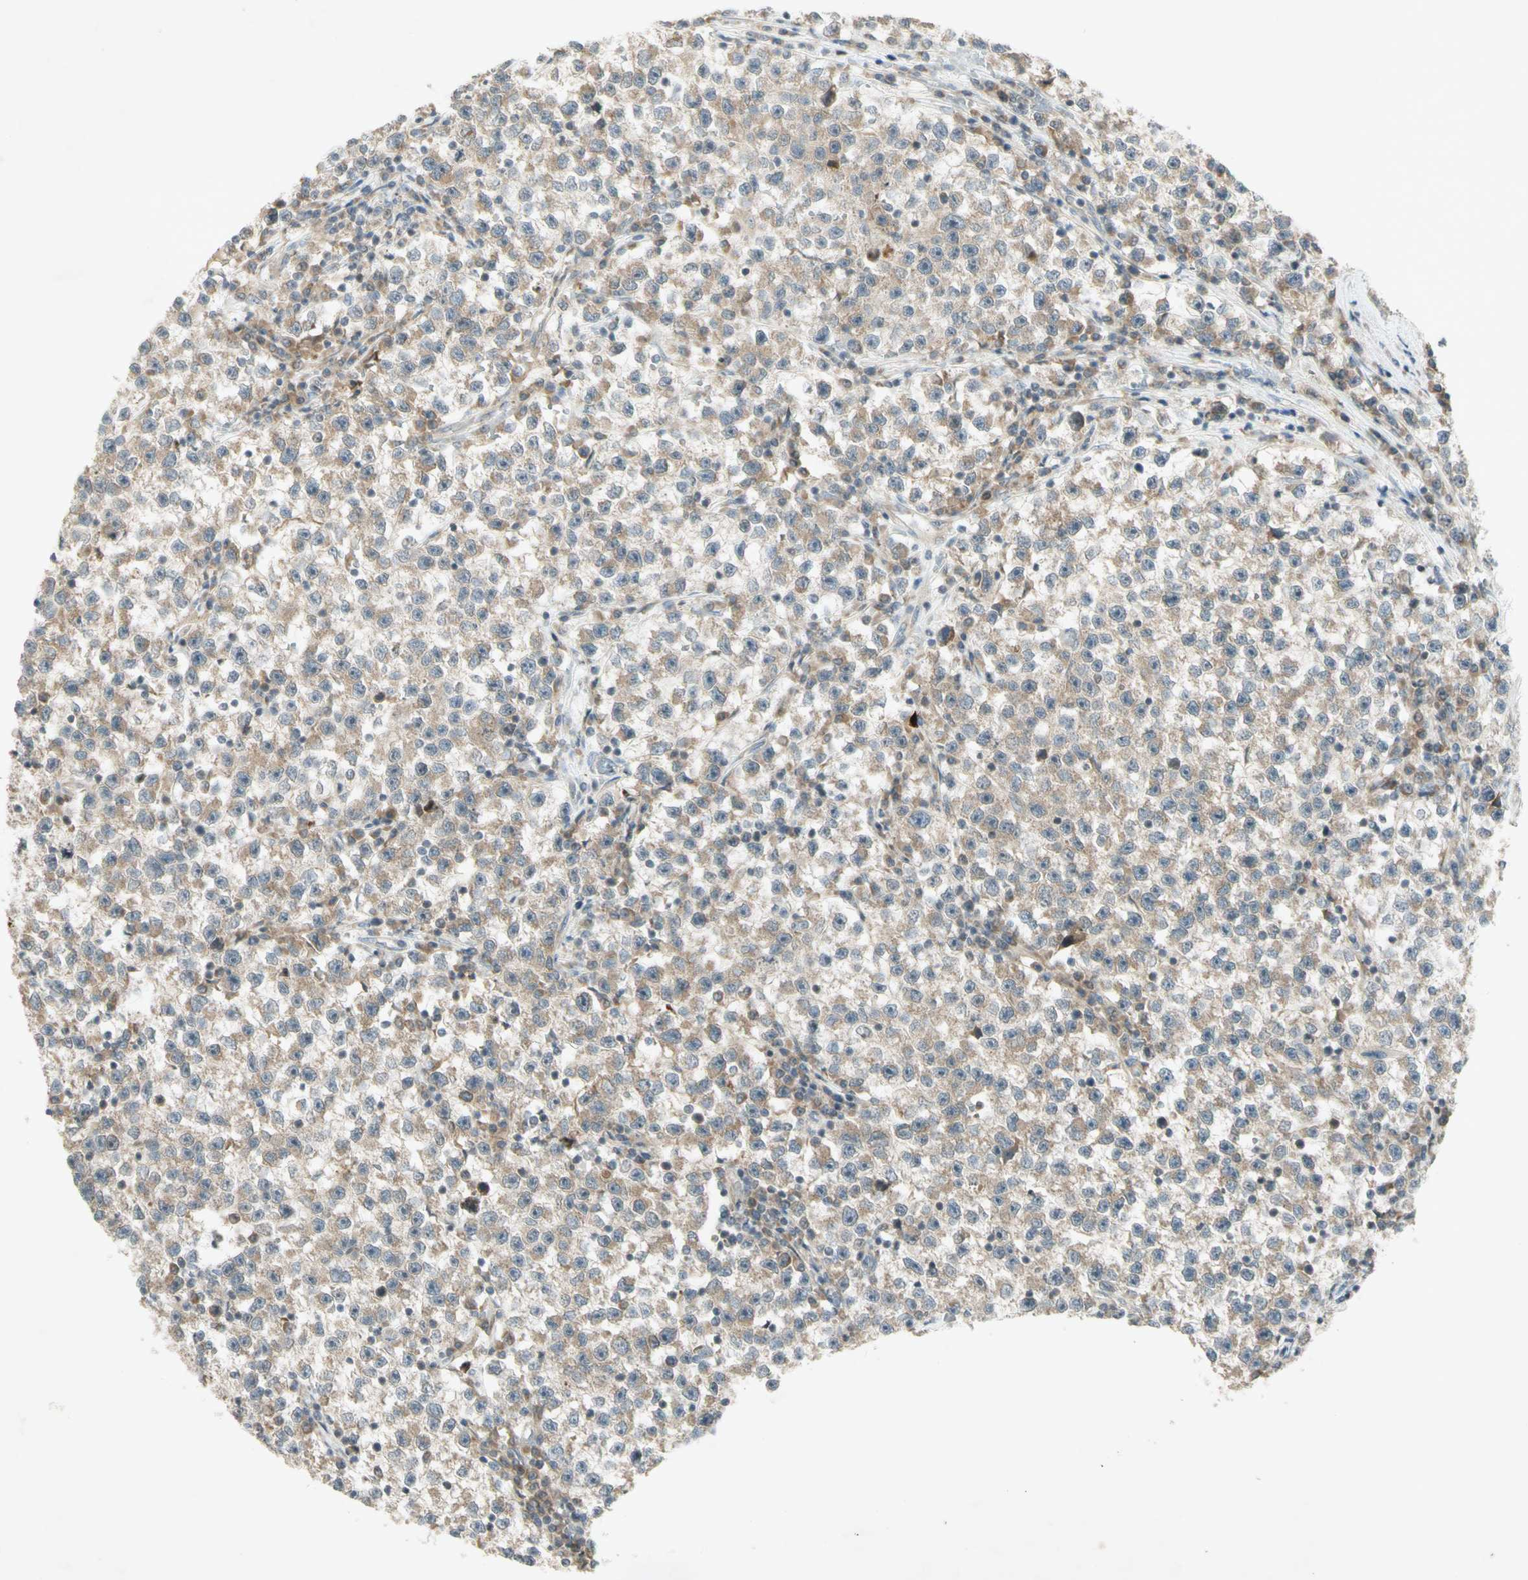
{"staining": {"intensity": "moderate", "quantity": "25%-75%", "location": "cytoplasmic/membranous"}, "tissue": "testis cancer", "cell_type": "Tumor cells", "image_type": "cancer", "snomed": [{"axis": "morphology", "description": "Seminoma, NOS"}, {"axis": "topography", "description": "Testis"}], "caption": "Tumor cells demonstrate medium levels of moderate cytoplasmic/membranous positivity in about 25%-75% of cells in testis cancer.", "gene": "ETF1", "patient": {"sex": "male", "age": 22}}